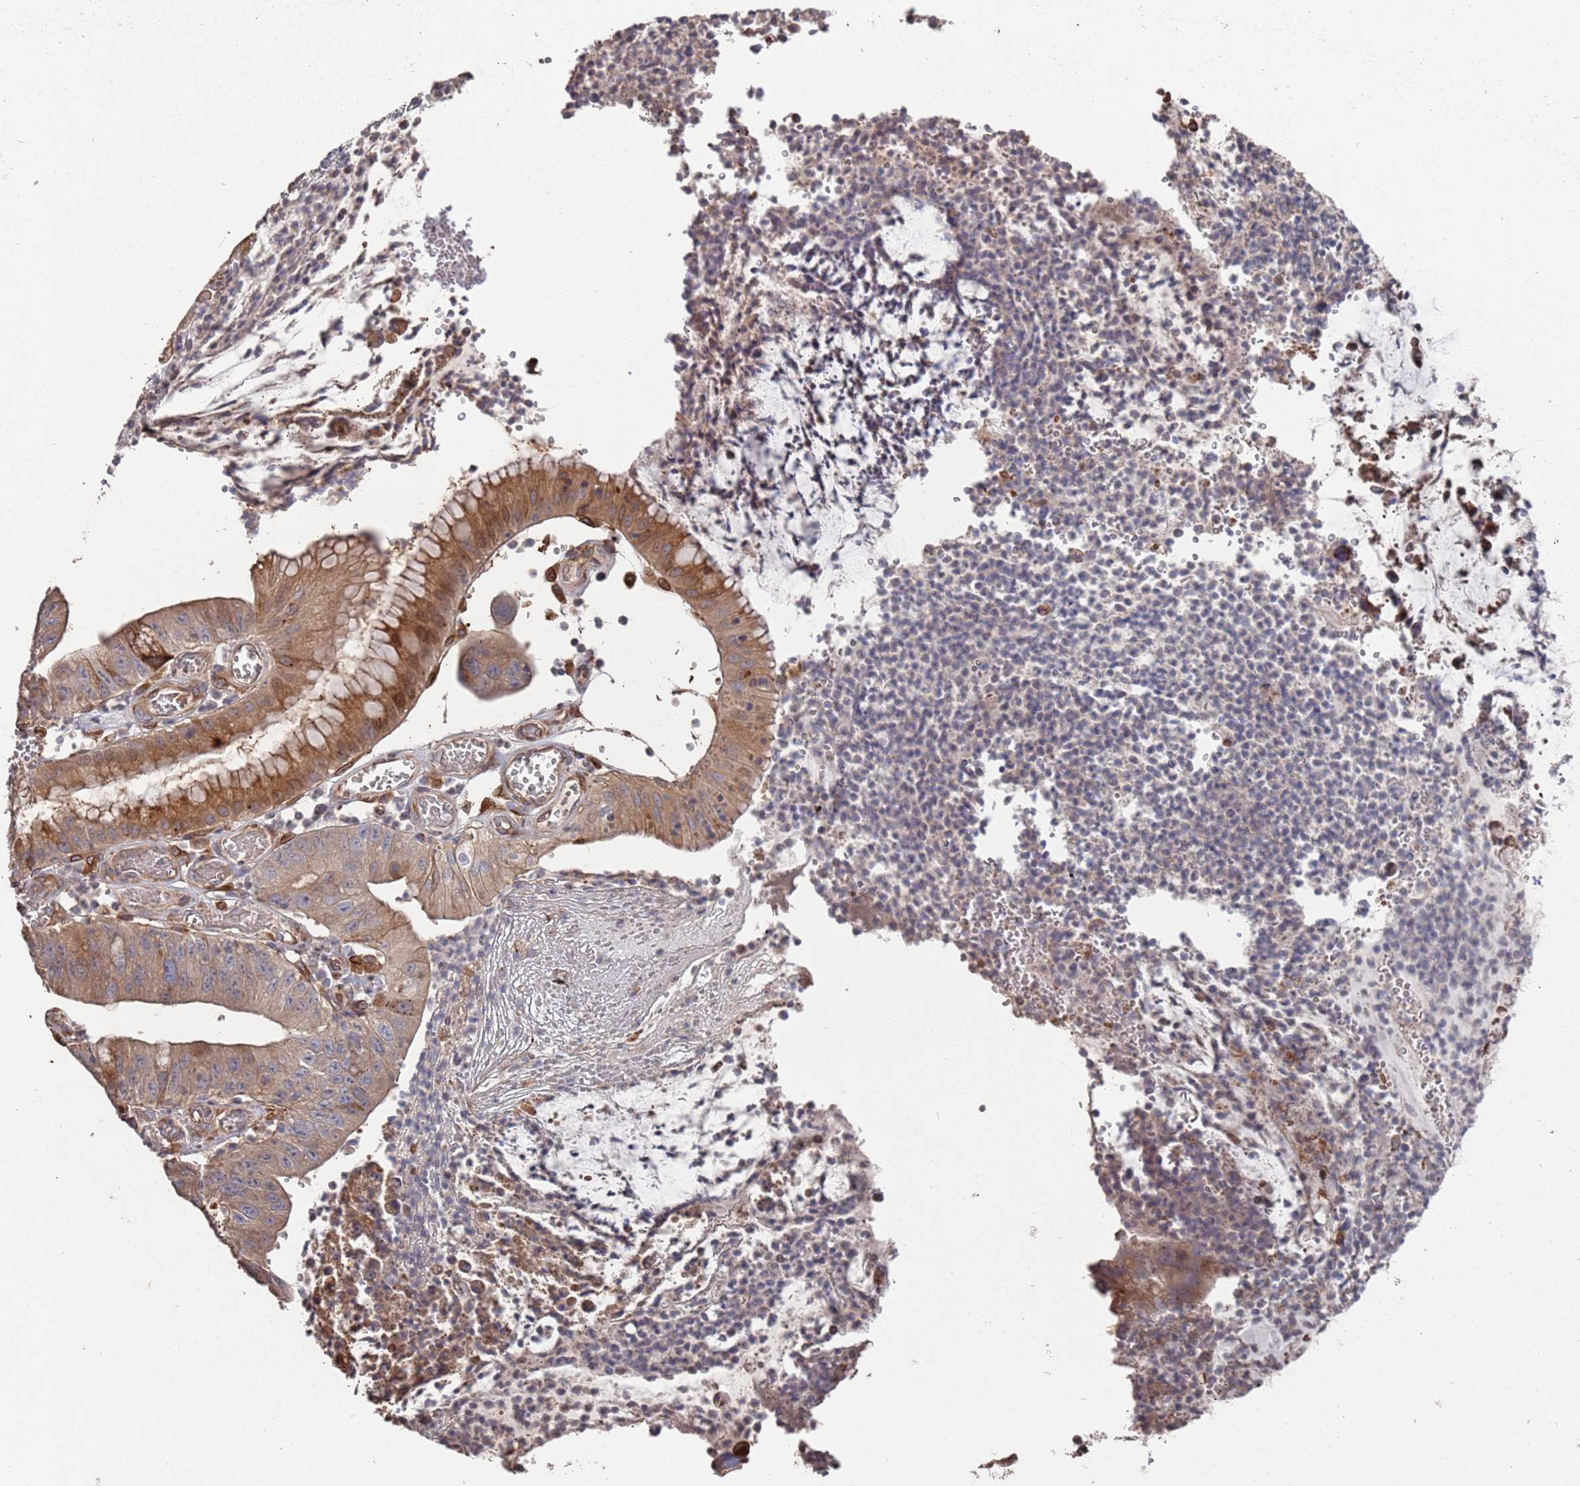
{"staining": {"intensity": "strong", "quantity": ">75%", "location": "cytoplasmic/membranous,nuclear"}, "tissue": "stomach cancer", "cell_type": "Tumor cells", "image_type": "cancer", "snomed": [{"axis": "morphology", "description": "Adenocarcinoma, NOS"}, {"axis": "topography", "description": "Stomach"}], "caption": "Tumor cells exhibit high levels of strong cytoplasmic/membranous and nuclear staining in about >75% of cells in human stomach cancer (adenocarcinoma). The protein of interest is stained brown, and the nuclei are stained in blue (DAB IHC with brightfield microscopy, high magnification).", "gene": "LACC1", "patient": {"sex": "male", "age": 59}}